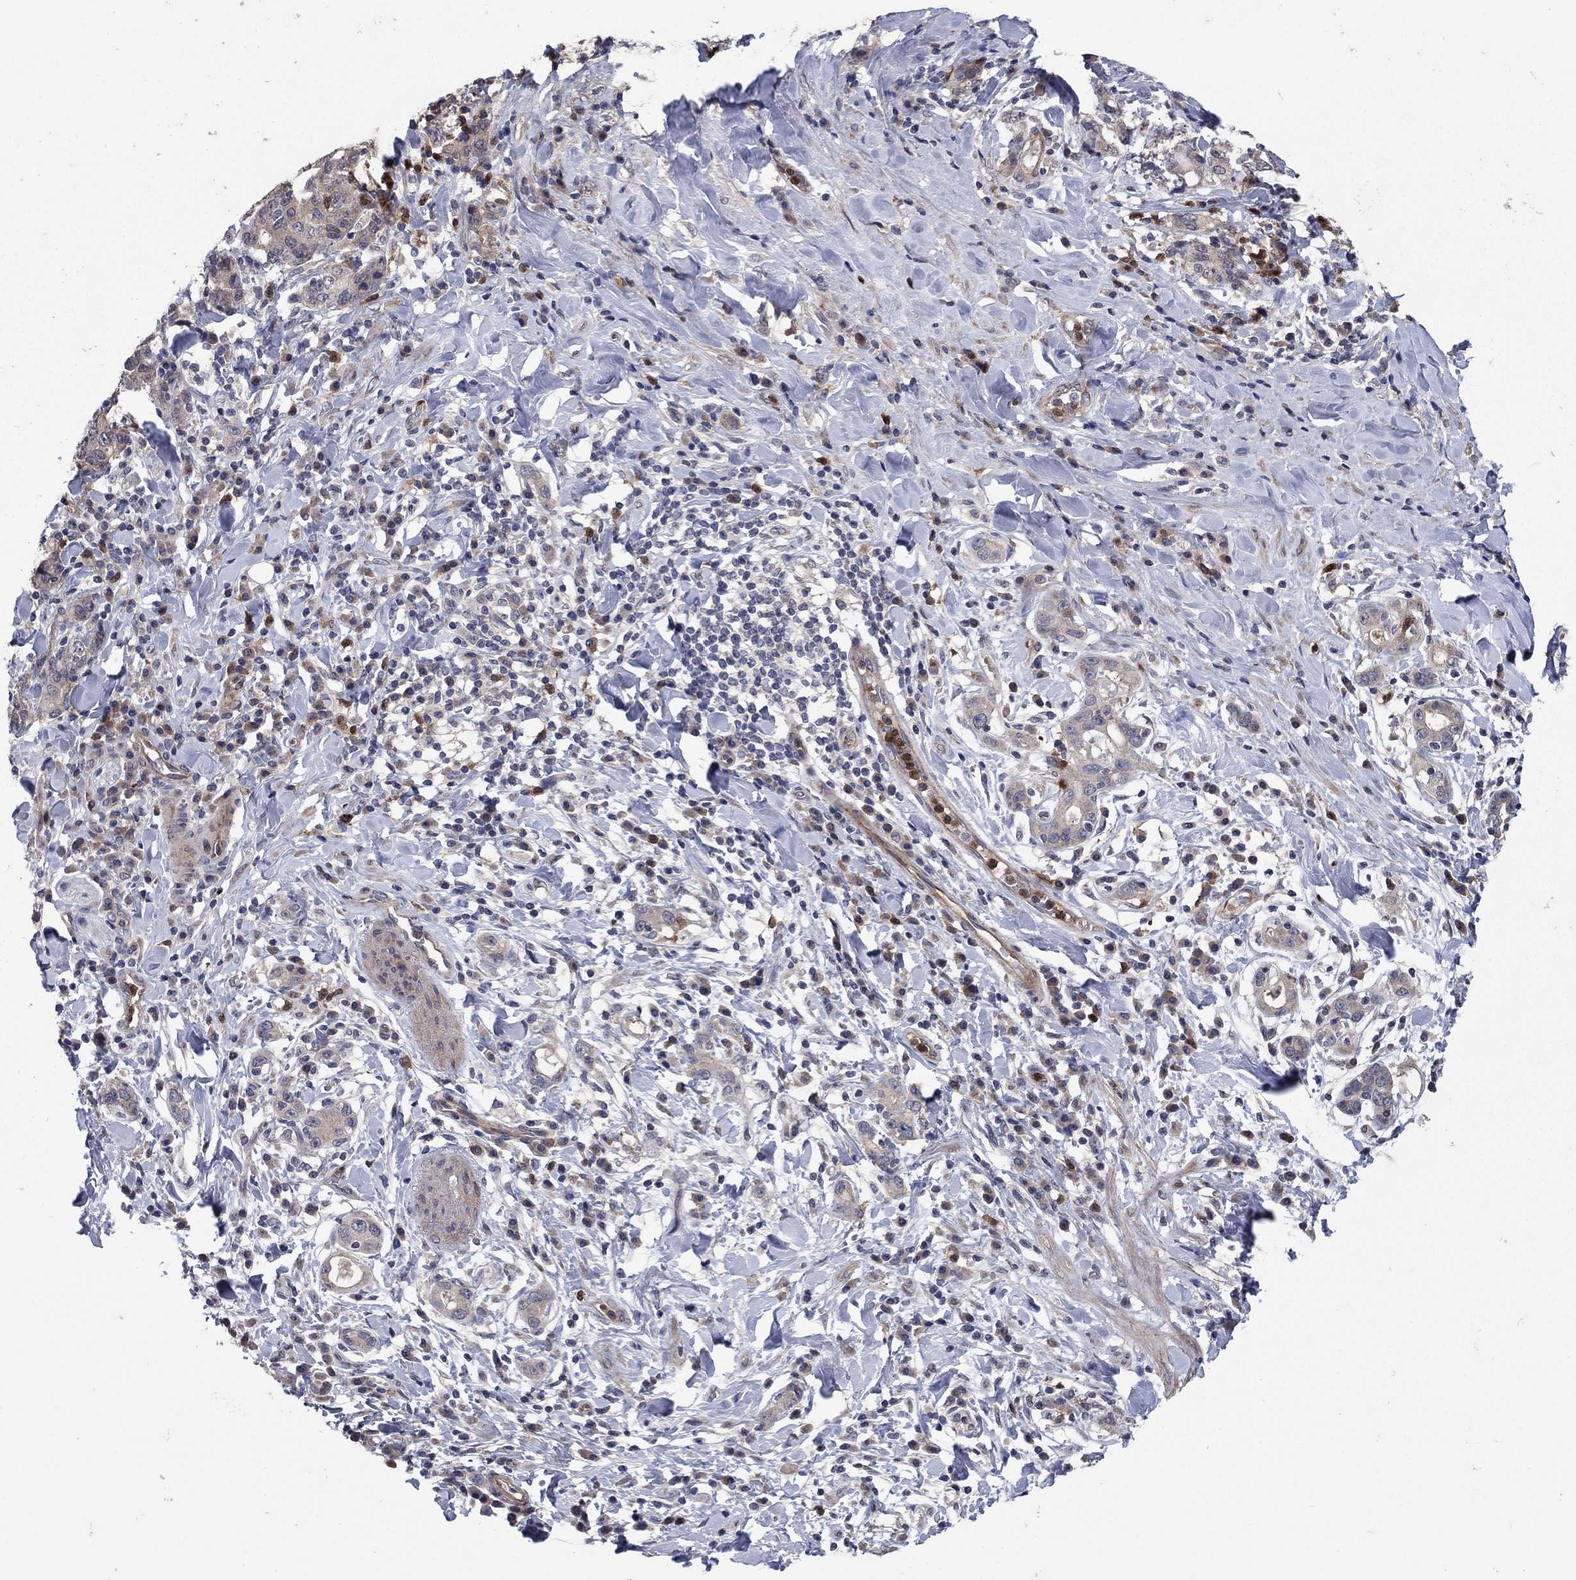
{"staining": {"intensity": "weak", "quantity": "<25%", "location": "cytoplasmic/membranous"}, "tissue": "stomach cancer", "cell_type": "Tumor cells", "image_type": "cancer", "snomed": [{"axis": "morphology", "description": "Adenocarcinoma, NOS"}, {"axis": "topography", "description": "Stomach"}], "caption": "Image shows no protein positivity in tumor cells of stomach adenocarcinoma tissue.", "gene": "MSRB1", "patient": {"sex": "male", "age": 79}}